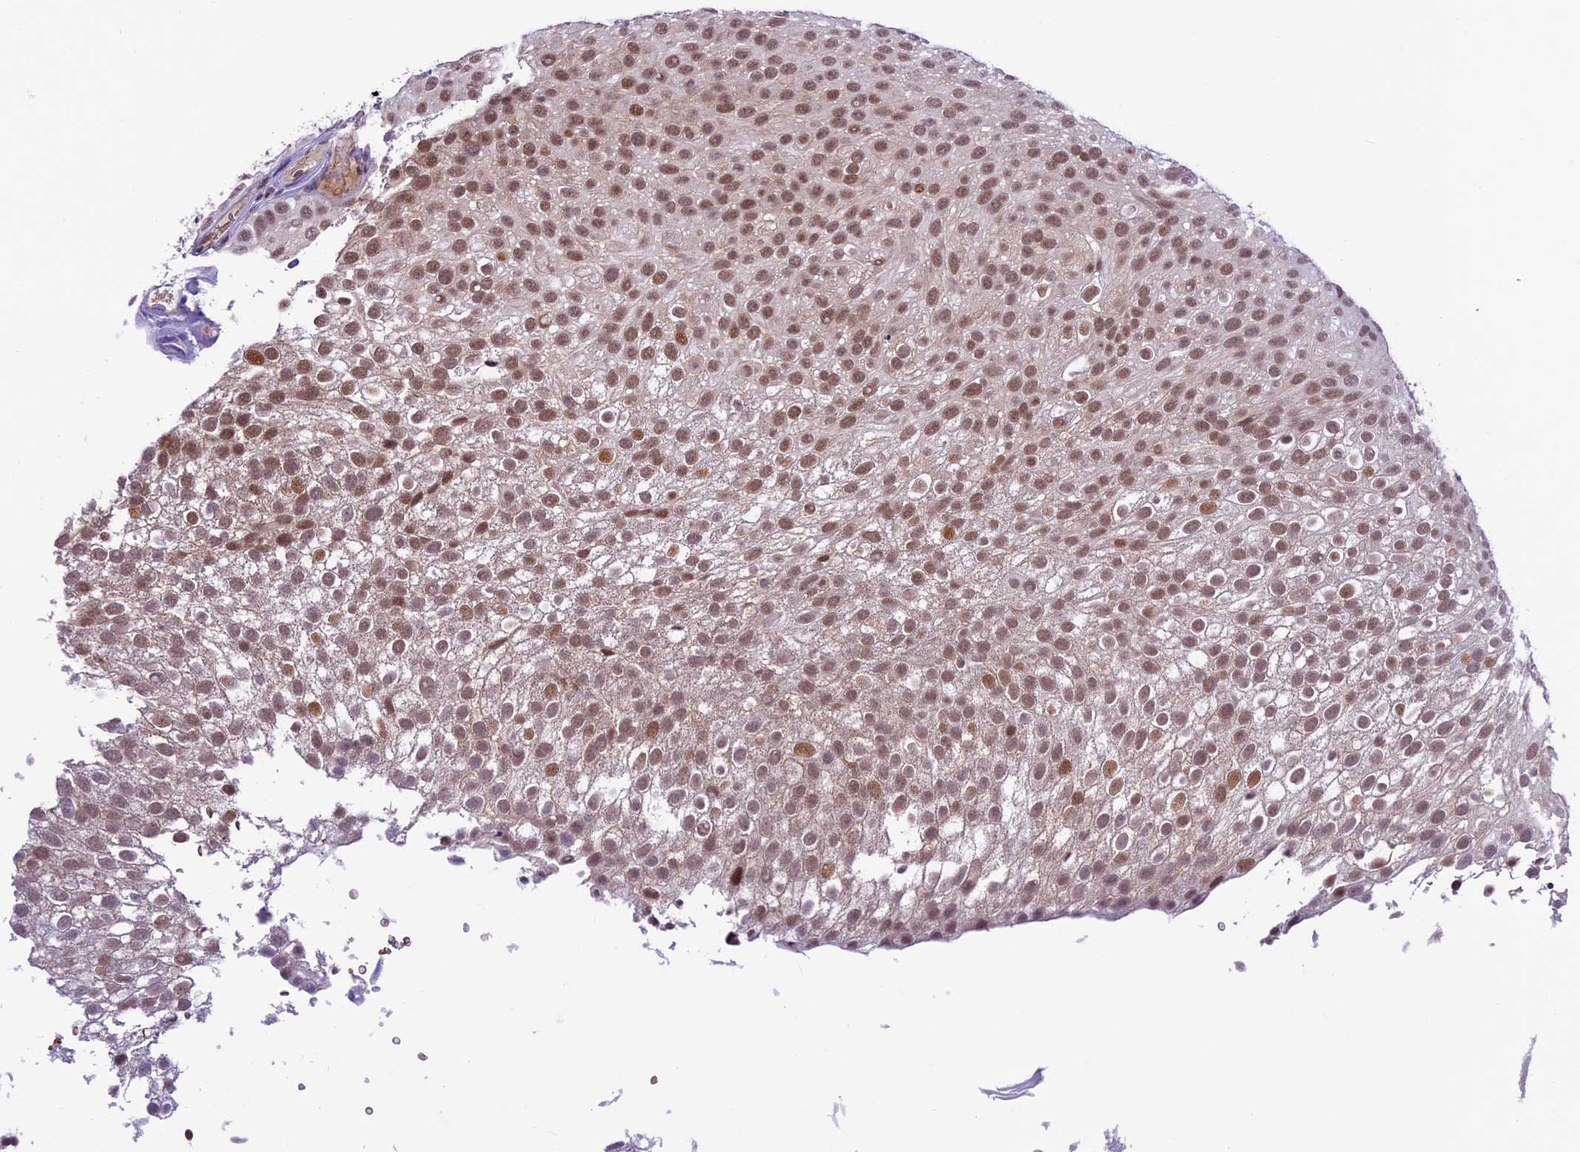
{"staining": {"intensity": "moderate", "quantity": ">75%", "location": "cytoplasmic/membranous,nuclear"}, "tissue": "urothelial cancer", "cell_type": "Tumor cells", "image_type": "cancer", "snomed": [{"axis": "morphology", "description": "Urothelial carcinoma, Low grade"}, {"axis": "topography", "description": "Urinary bladder"}], "caption": "Brown immunohistochemical staining in human low-grade urothelial carcinoma reveals moderate cytoplasmic/membranous and nuclear staining in approximately >75% of tumor cells. (Stains: DAB (3,3'-diaminobenzidine) in brown, nuclei in blue, Microscopy: brightfield microscopy at high magnification).", "gene": "SHKBP1", "patient": {"sex": "male", "age": 78}}